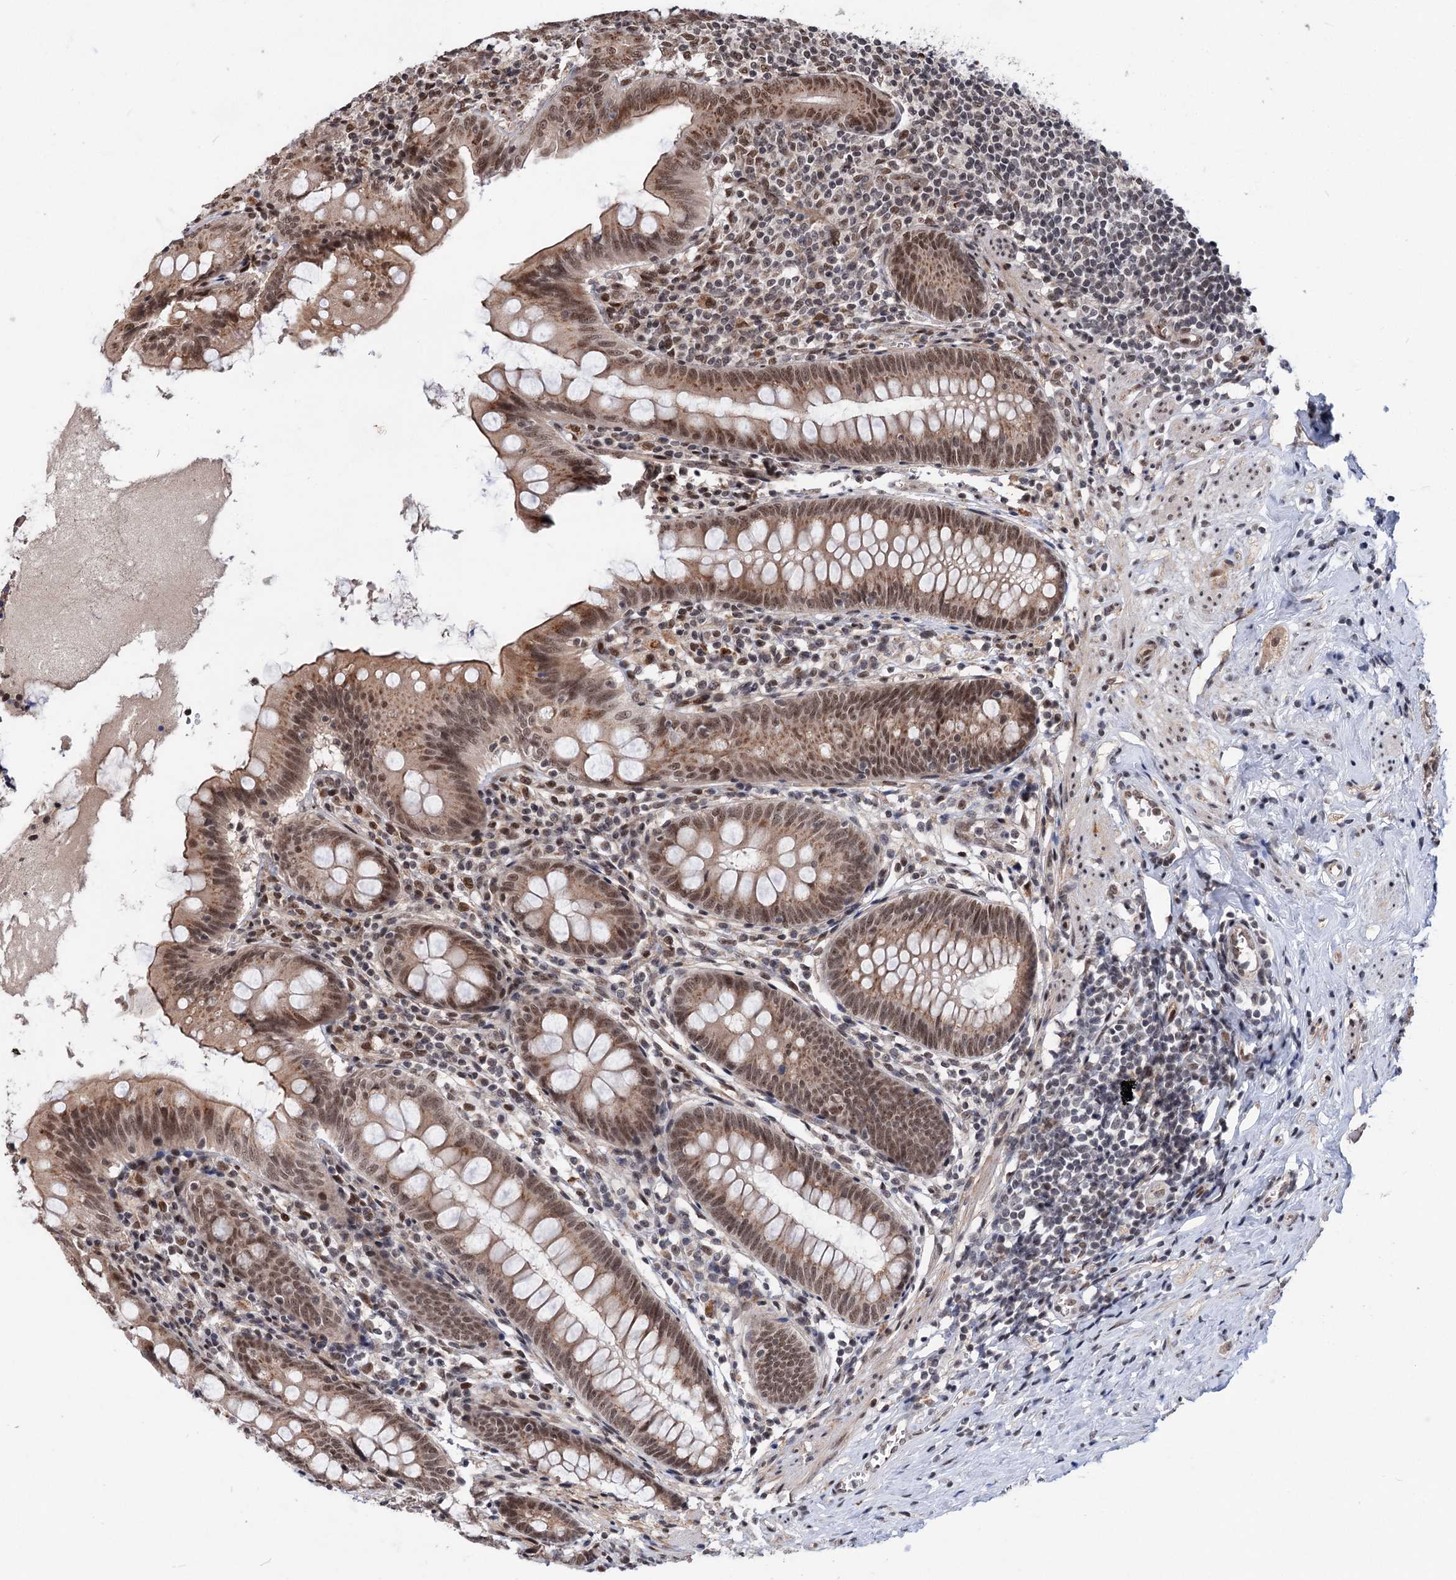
{"staining": {"intensity": "moderate", "quantity": ">75%", "location": "cytoplasmic/membranous,nuclear"}, "tissue": "appendix", "cell_type": "Glandular cells", "image_type": "normal", "snomed": [{"axis": "morphology", "description": "Normal tissue, NOS"}, {"axis": "topography", "description": "Appendix"}], "caption": "Immunohistochemistry of normal appendix displays medium levels of moderate cytoplasmic/membranous,nuclear positivity in about >75% of glandular cells. (DAB IHC with brightfield microscopy, high magnification).", "gene": "MAML1", "patient": {"sex": "female", "age": 51}}